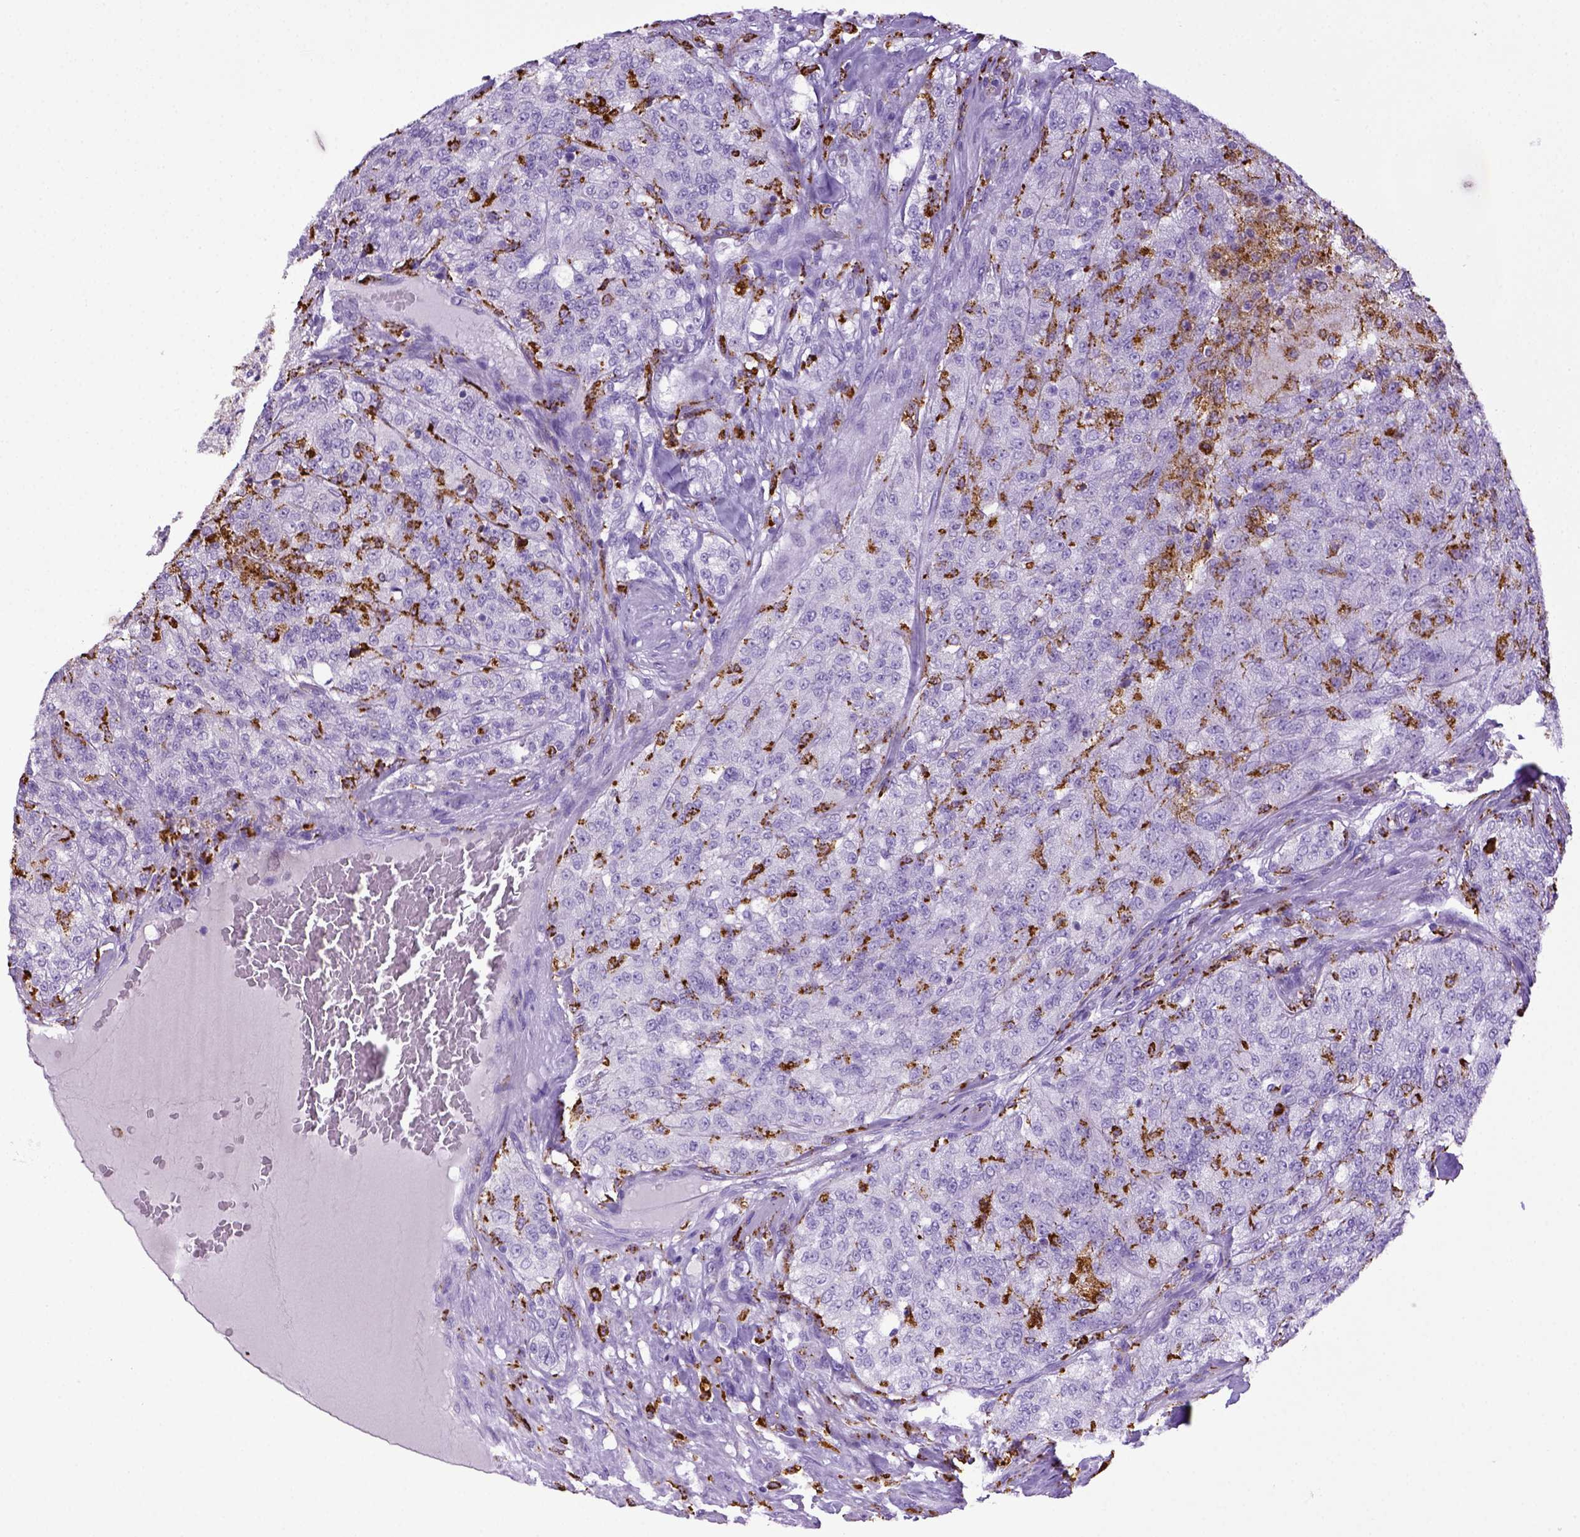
{"staining": {"intensity": "negative", "quantity": "none", "location": "none"}, "tissue": "renal cancer", "cell_type": "Tumor cells", "image_type": "cancer", "snomed": [{"axis": "morphology", "description": "Adenocarcinoma, NOS"}, {"axis": "topography", "description": "Kidney"}], "caption": "Photomicrograph shows no significant protein expression in tumor cells of renal adenocarcinoma.", "gene": "CD68", "patient": {"sex": "female", "age": 63}}